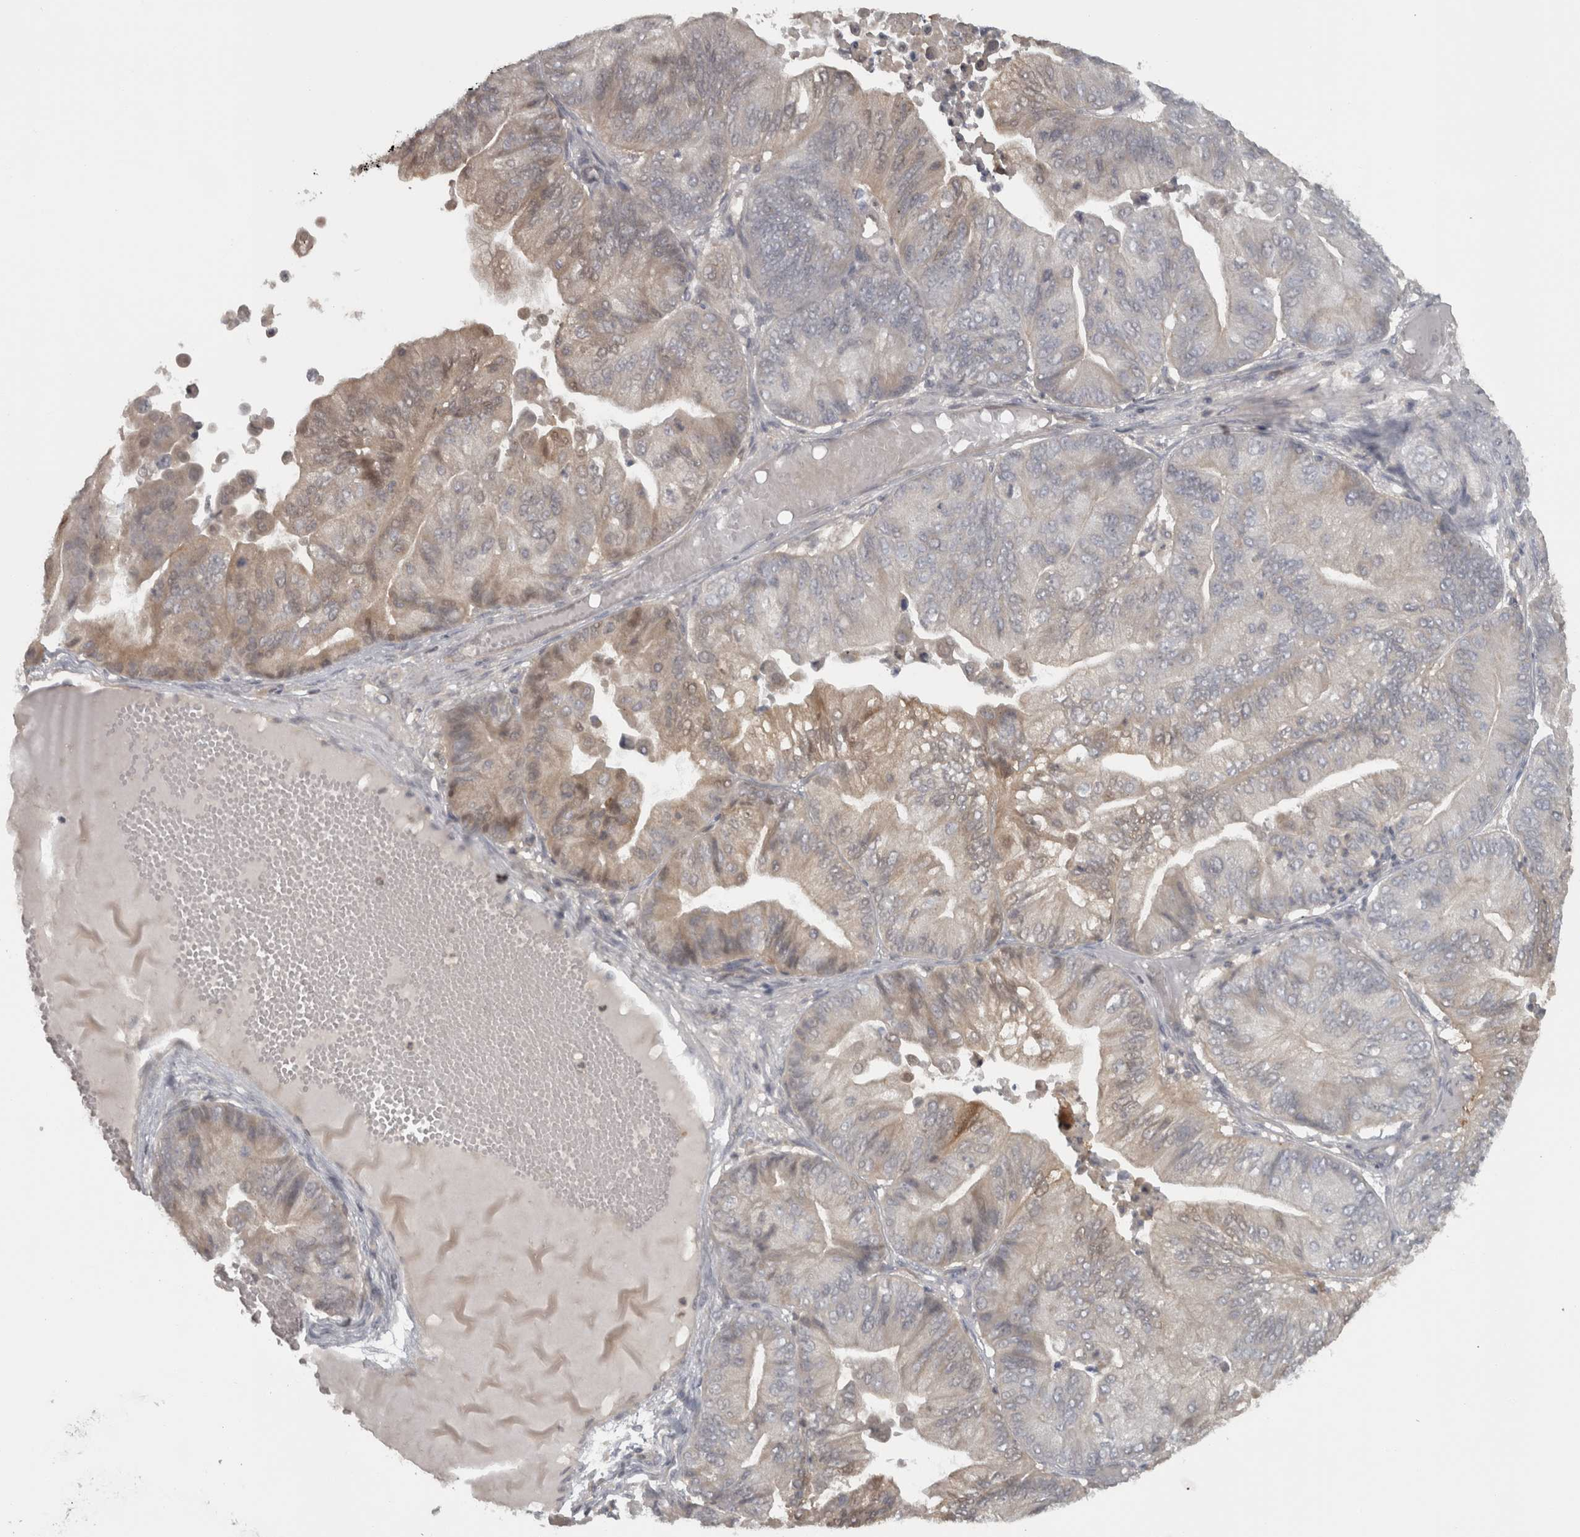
{"staining": {"intensity": "weak", "quantity": "25%-75%", "location": "cytoplasmic/membranous"}, "tissue": "ovarian cancer", "cell_type": "Tumor cells", "image_type": "cancer", "snomed": [{"axis": "morphology", "description": "Cystadenocarcinoma, mucinous, NOS"}, {"axis": "topography", "description": "Ovary"}], "caption": "Ovarian cancer (mucinous cystadenocarcinoma) stained for a protein (brown) reveals weak cytoplasmic/membranous positive positivity in approximately 25%-75% of tumor cells.", "gene": "SLCO5A1", "patient": {"sex": "female", "age": 61}}